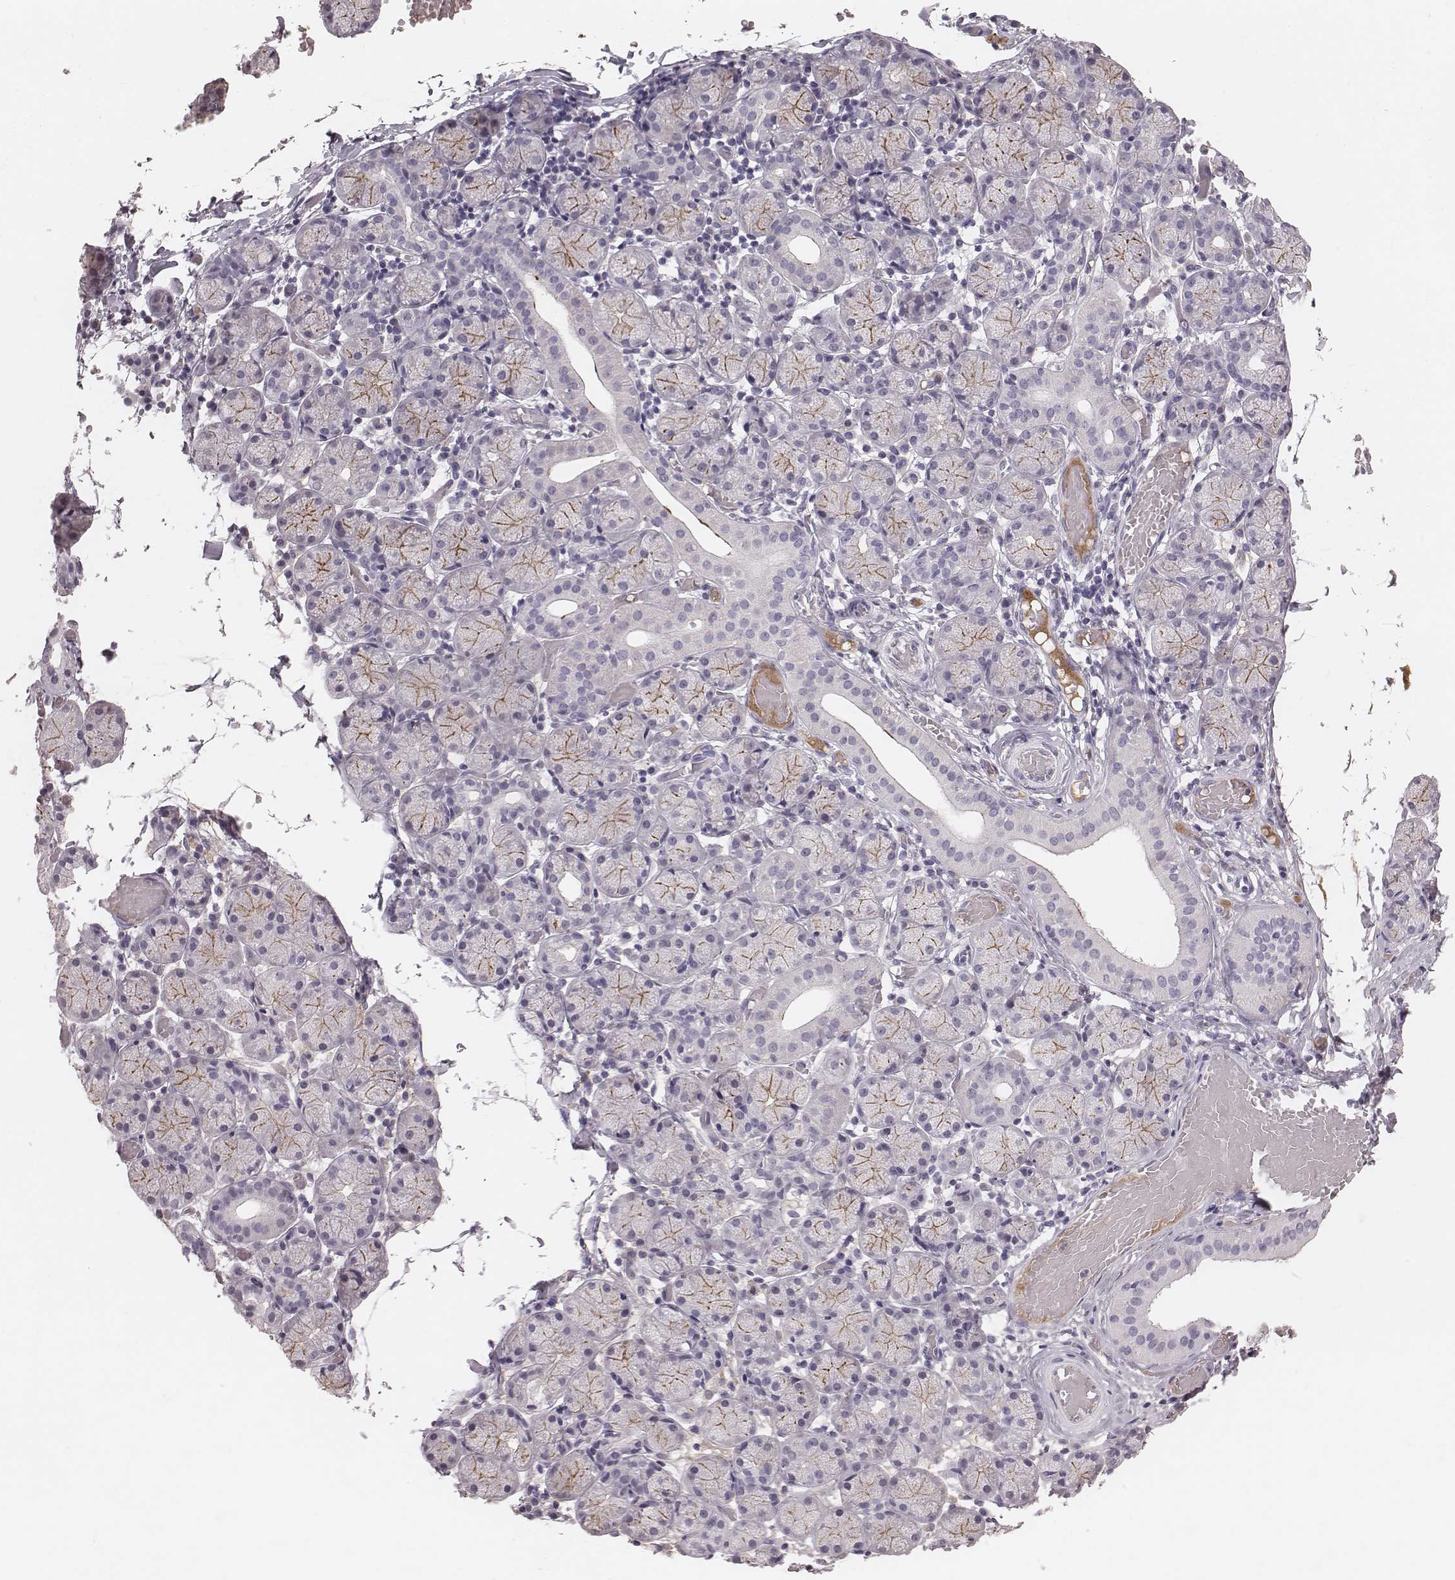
{"staining": {"intensity": "moderate", "quantity": "<25%", "location": "cytoplasmic/membranous"}, "tissue": "salivary gland", "cell_type": "Glandular cells", "image_type": "normal", "snomed": [{"axis": "morphology", "description": "Normal tissue, NOS"}, {"axis": "topography", "description": "Salivary gland"}], "caption": "A low amount of moderate cytoplasmic/membranous positivity is identified in approximately <25% of glandular cells in unremarkable salivary gland.", "gene": "CFTR", "patient": {"sex": "female", "age": 24}}